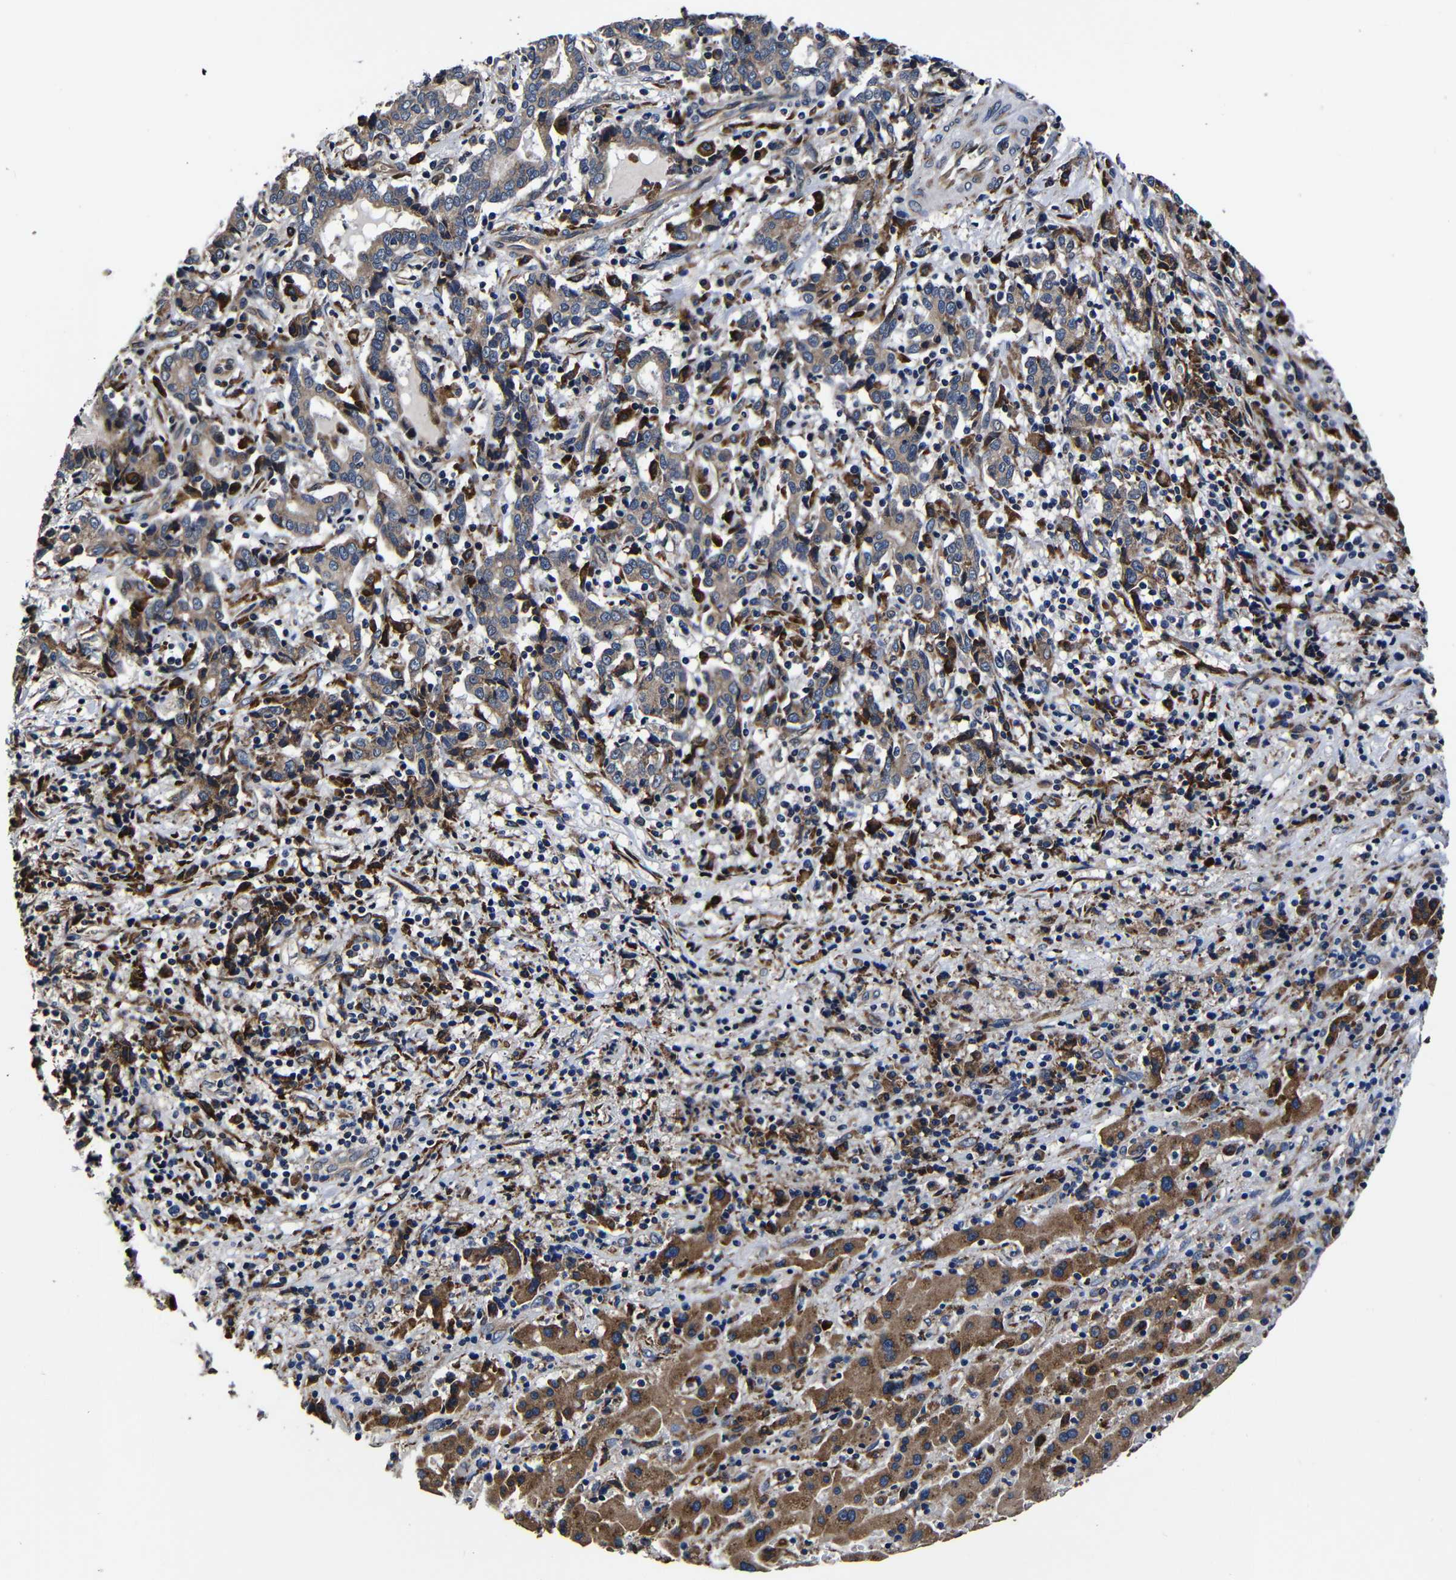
{"staining": {"intensity": "moderate", "quantity": "25%-75%", "location": "cytoplasmic/membranous"}, "tissue": "liver cancer", "cell_type": "Tumor cells", "image_type": "cancer", "snomed": [{"axis": "morphology", "description": "Cholangiocarcinoma"}, {"axis": "topography", "description": "Liver"}], "caption": "Immunohistochemistry (IHC) image of liver cancer (cholangiocarcinoma) stained for a protein (brown), which displays medium levels of moderate cytoplasmic/membranous staining in about 25%-75% of tumor cells.", "gene": "SCN9A", "patient": {"sex": "male", "age": 57}}